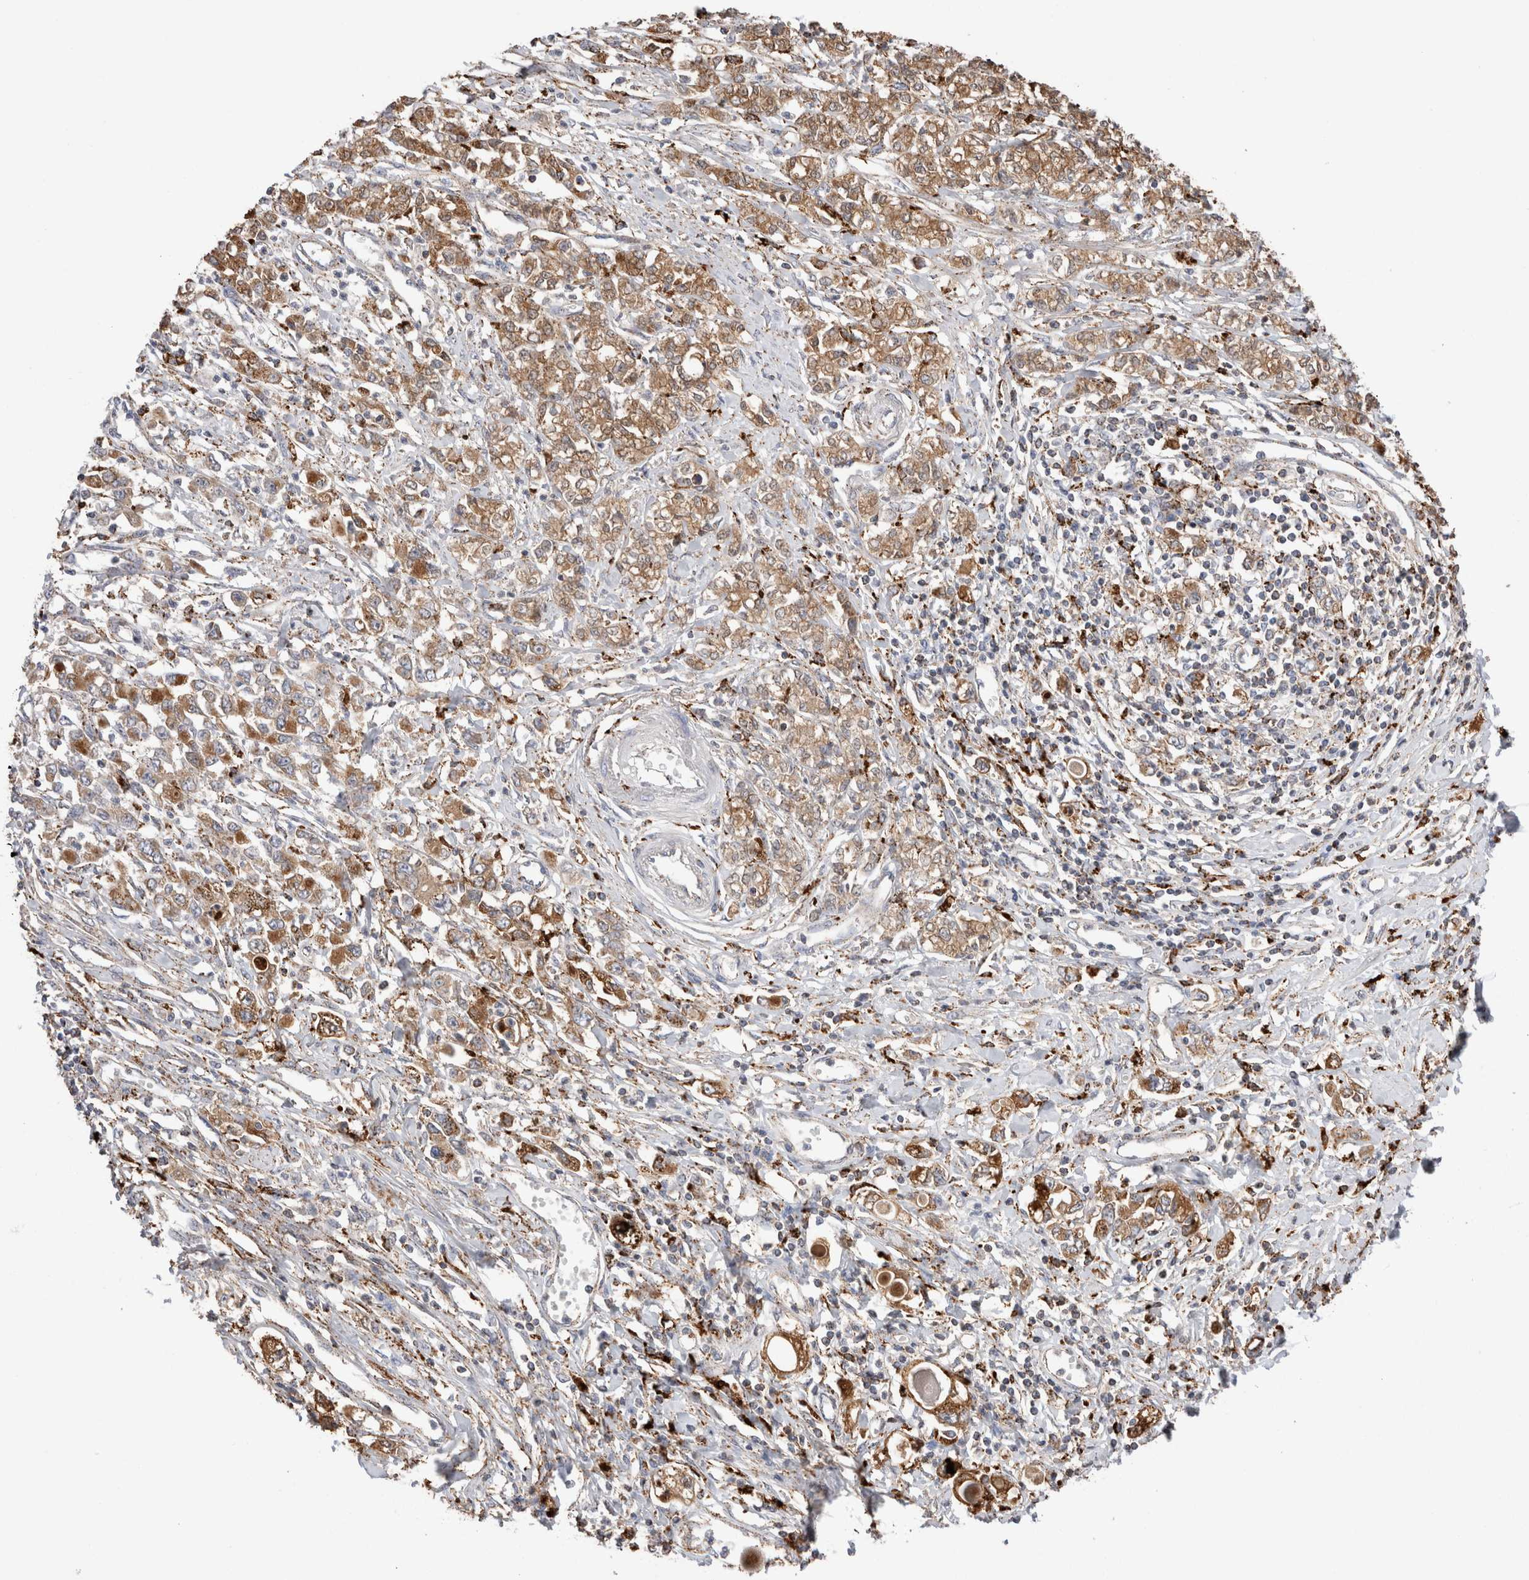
{"staining": {"intensity": "moderate", "quantity": ">75%", "location": "cytoplasmic/membranous"}, "tissue": "stomach cancer", "cell_type": "Tumor cells", "image_type": "cancer", "snomed": [{"axis": "morphology", "description": "Adenocarcinoma, NOS"}, {"axis": "topography", "description": "Stomach"}], "caption": "A brown stain highlights moderate cytoplasmic/membranous expression of a protein in stomach cancer tumor cells.", "gene": "CTSA", "patient": {"sex": "female", "age": 76}}